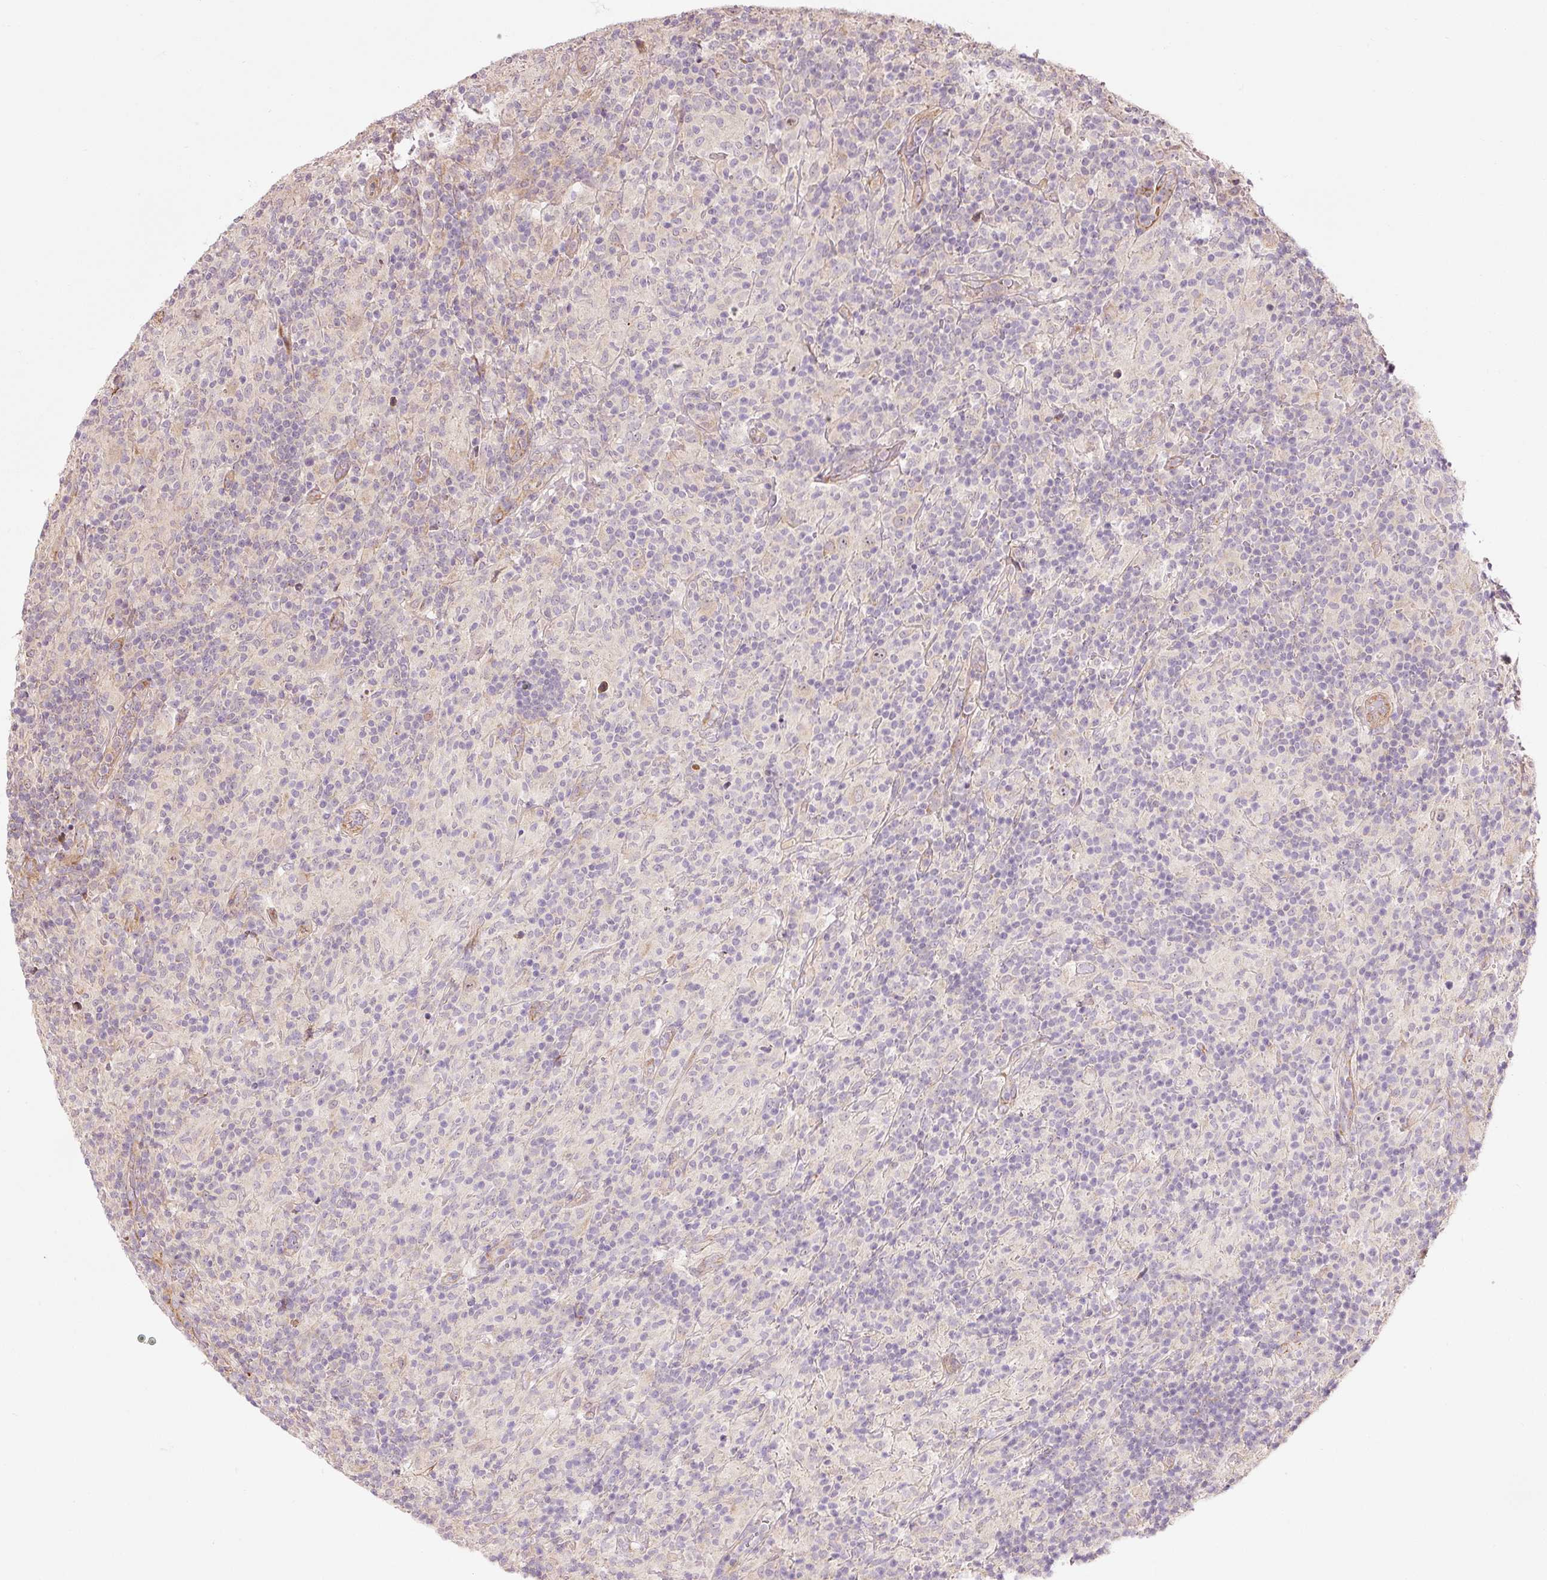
{"staining": {"intensity": "weak", "quantity": "<25%", "location": "cytoplasmic/membranous"}, "tissue": "lymphoma", "cell_type": "Tumor cells", "image_type": "cancer", "snomed": [{"axis": "morphology", "description": "Hodgkin's disease, NOS"}, {"axis": "topography", "description": "Lymph node"}], "caption": "Hodgkin's disease was stained to show a protein in brown. There is no significant expression in tumor cells.", "gene": "ETF1", "patient": {"sex": "male", "age": 70}}